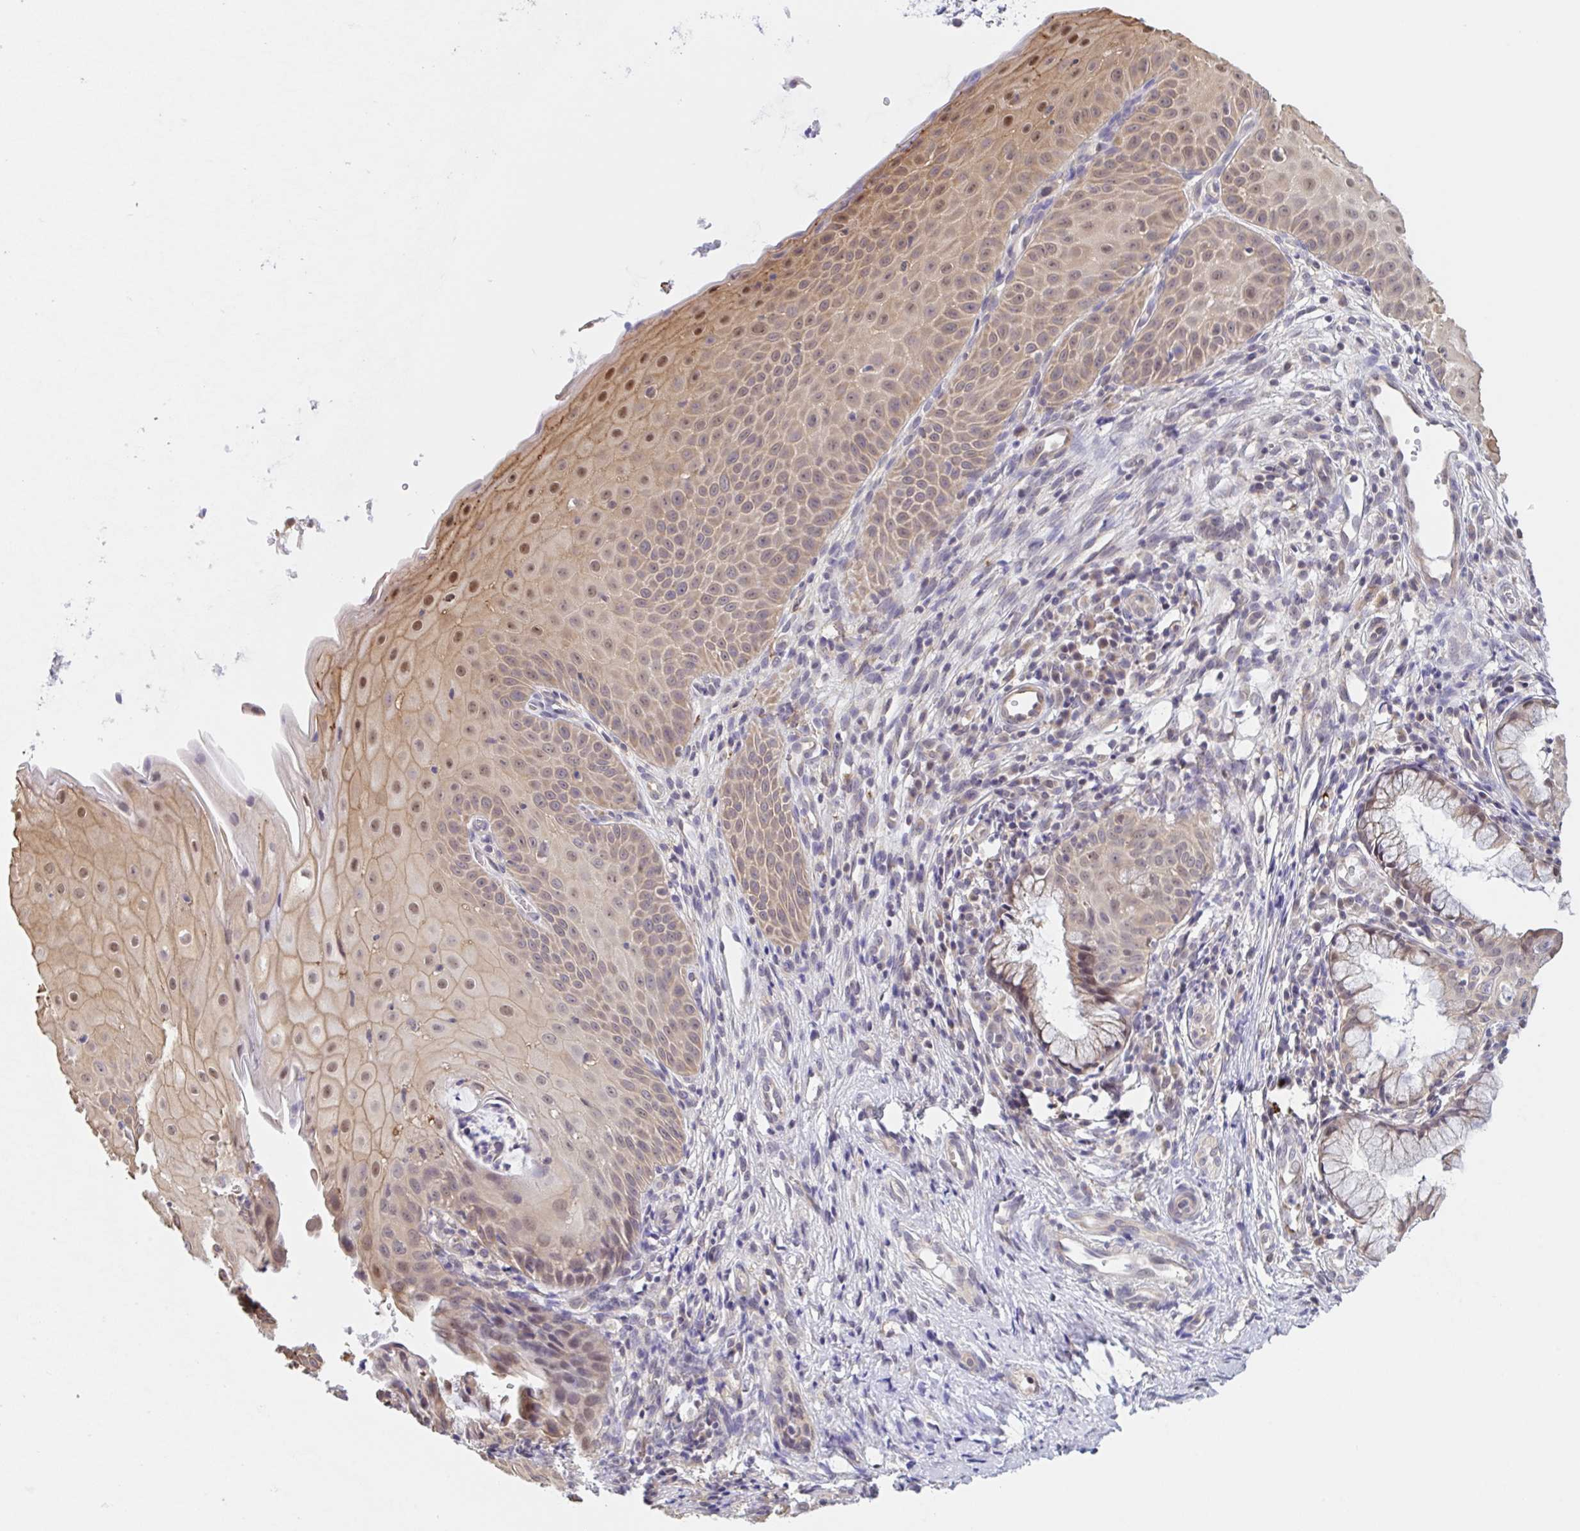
{"staining": {"intensity": "weak", "quantity": ">75%", "location": "cytoplasmic/membranous"}, "tissue": "cervix", "cell_type": "Glandular cells", "image_type": "normal", "snomed": [{"axis": "morphology", "description": "Normal tissue, NOS"}, {"axis": "topography", "description": "Cervix"}], "caption": "Unremarkable cervix displays weak cytoplasmic/membranous staining in approximately >75% of glandular cells, visualized by immunohistochemistry.", "gene": "TBPL2", "patient": {"sex": "female", "age": 36}}